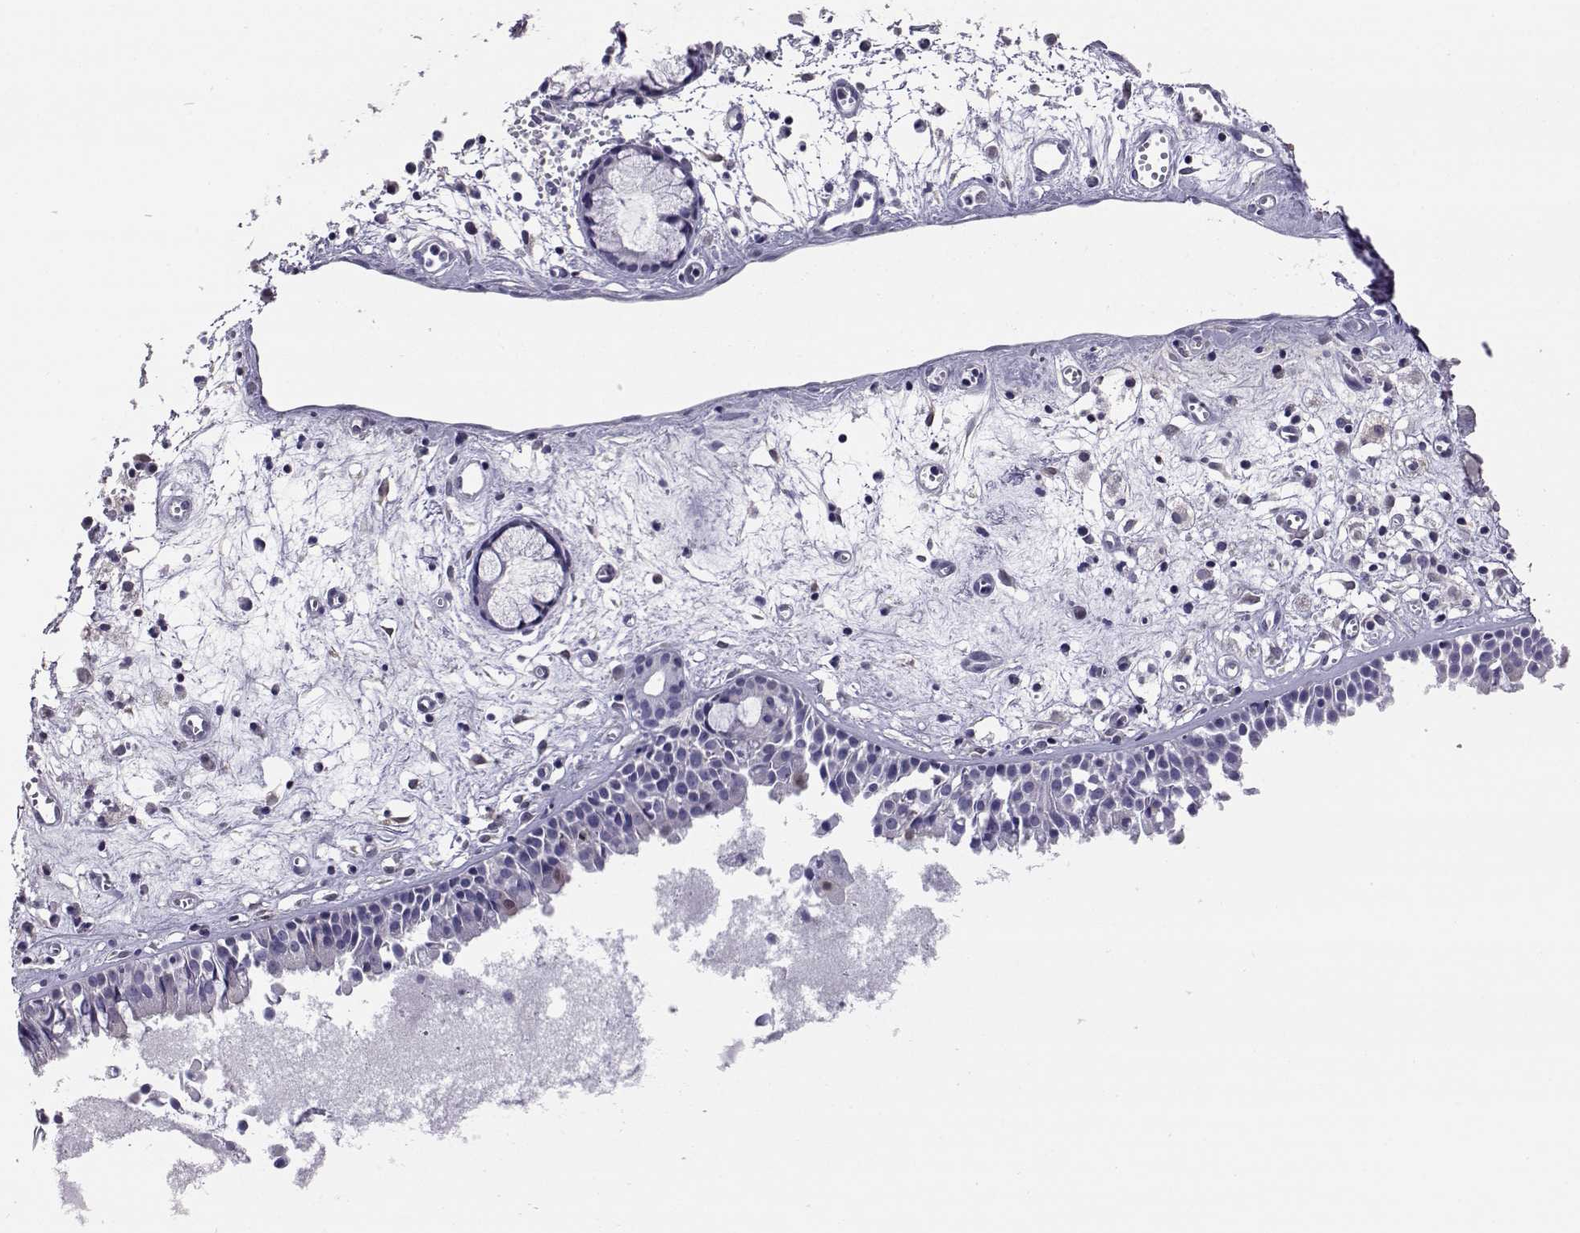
{"staining": {"intensity": "negative", "quantity": "none", "location": "none"}, "tissue": "nasopharynx", "cell_type": "Respiratory epithelial cells", "image_type": "normal", "snomed": [{"axis": "morphology", "description": "Normal tissue, NOS"}, {"axis": "topography", "description": "Nasopharynx"}], "caption": "Respiratory epithelial cells are negative for brown protein staining in normal nasopharynx. The staining is performed using DAB (3,3'-diaminobenzidine) brown chromogen with nuclei counter-stained in using hematoxylin.", "gene": "AKR1B1", "patient": {"sex": "male", "age": 61}}